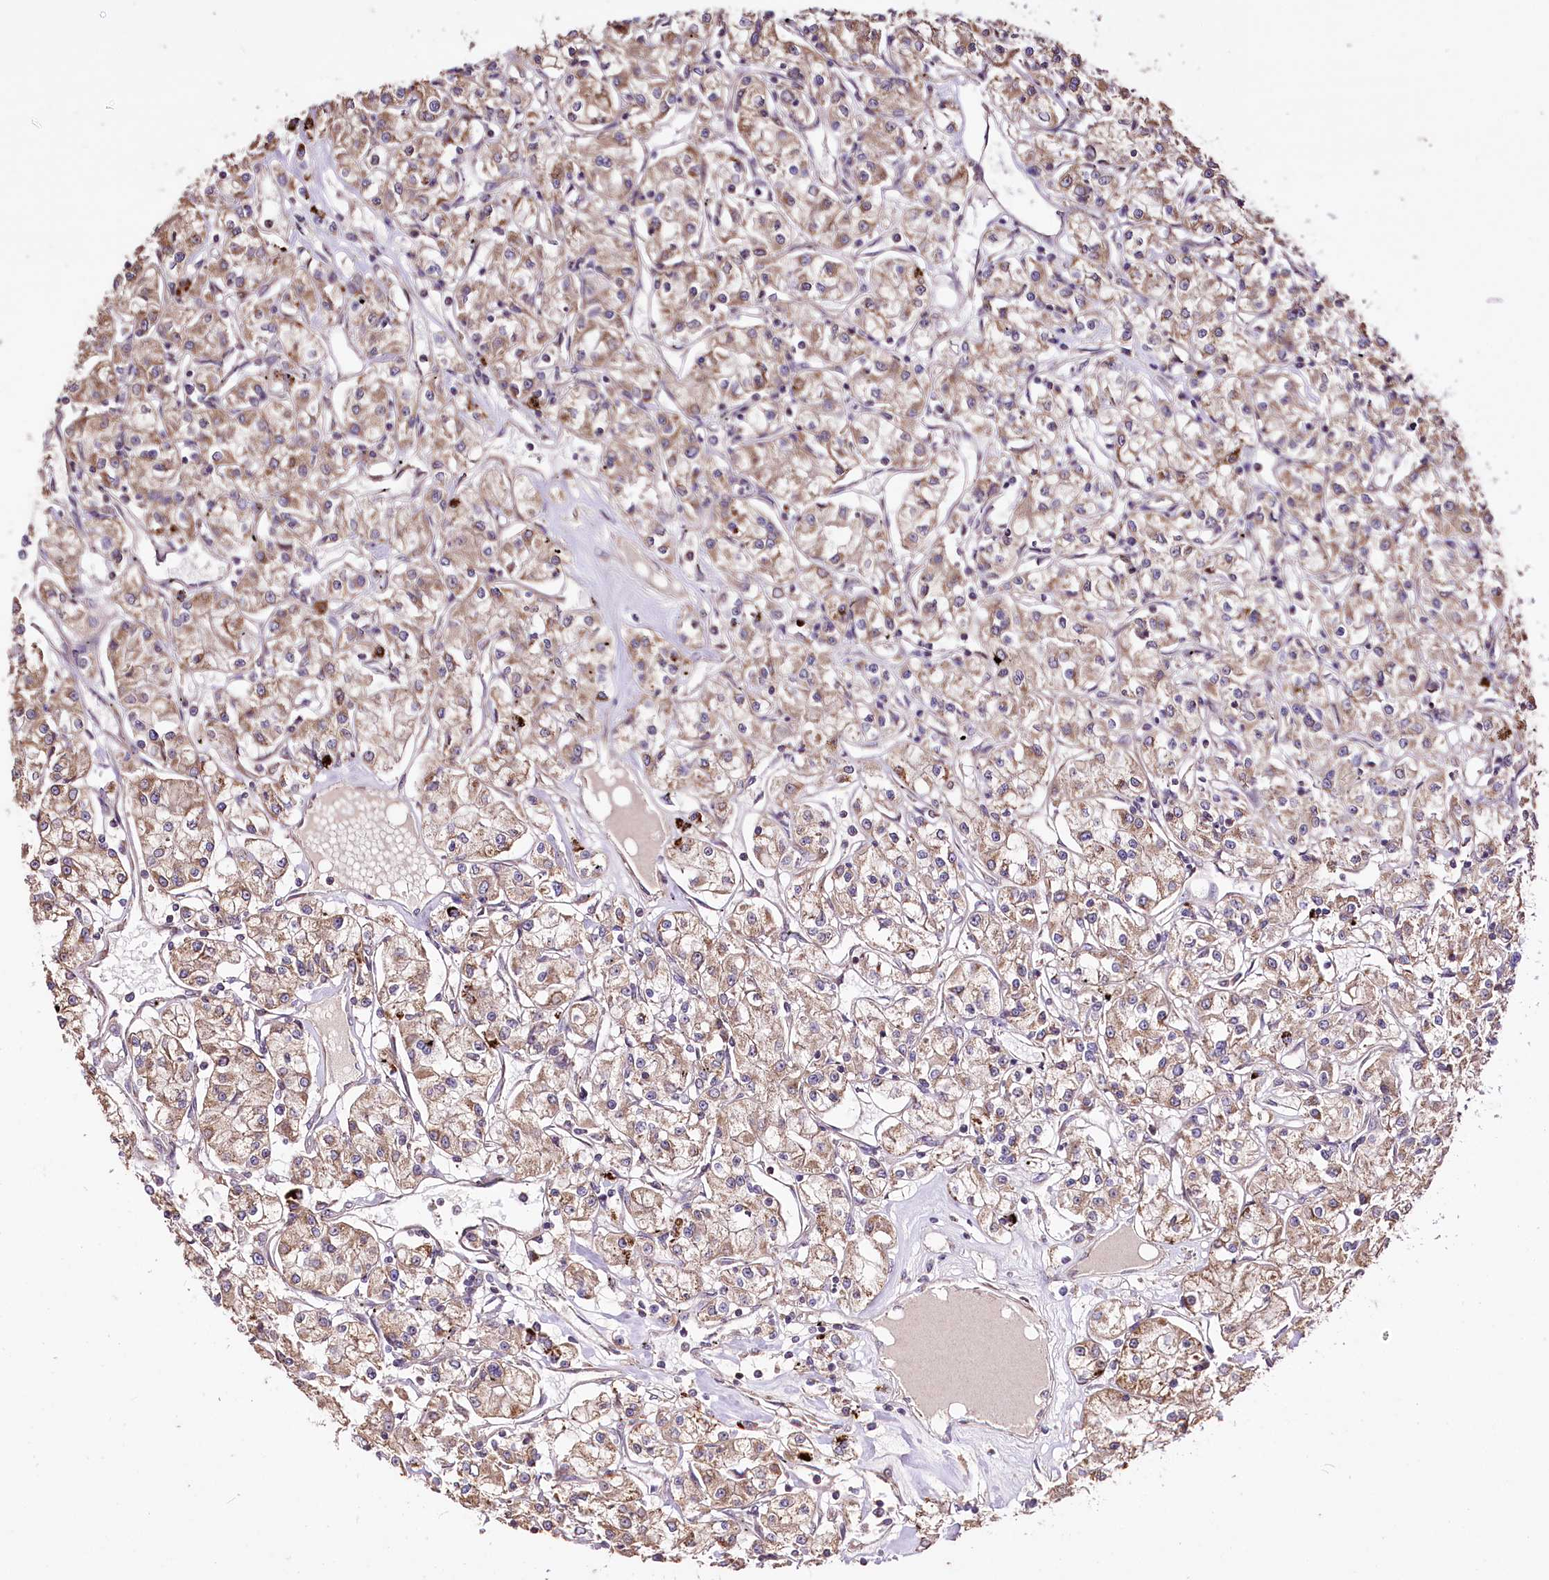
{"staining": {"intensity": "weak", "quantity": ">75%", "location": "cytoplasmic/membranous"}, "tissue": "renal cancer", "cell_type": "Tumor cells", "image_type": "cancer", "snomed": [{"axis": "morphology", "description": "Adenocarcinoma, NOS"}, {"axis": "topography", "description": "Kidney"}], "caption": "The immunohistochemical stain highlights weak cytoplasmic/membranous positivity in tumor cells of renal adenocarcinoma tissue.", "gene": "WWC1", "patient": {"sex": "female", "age": 59}}